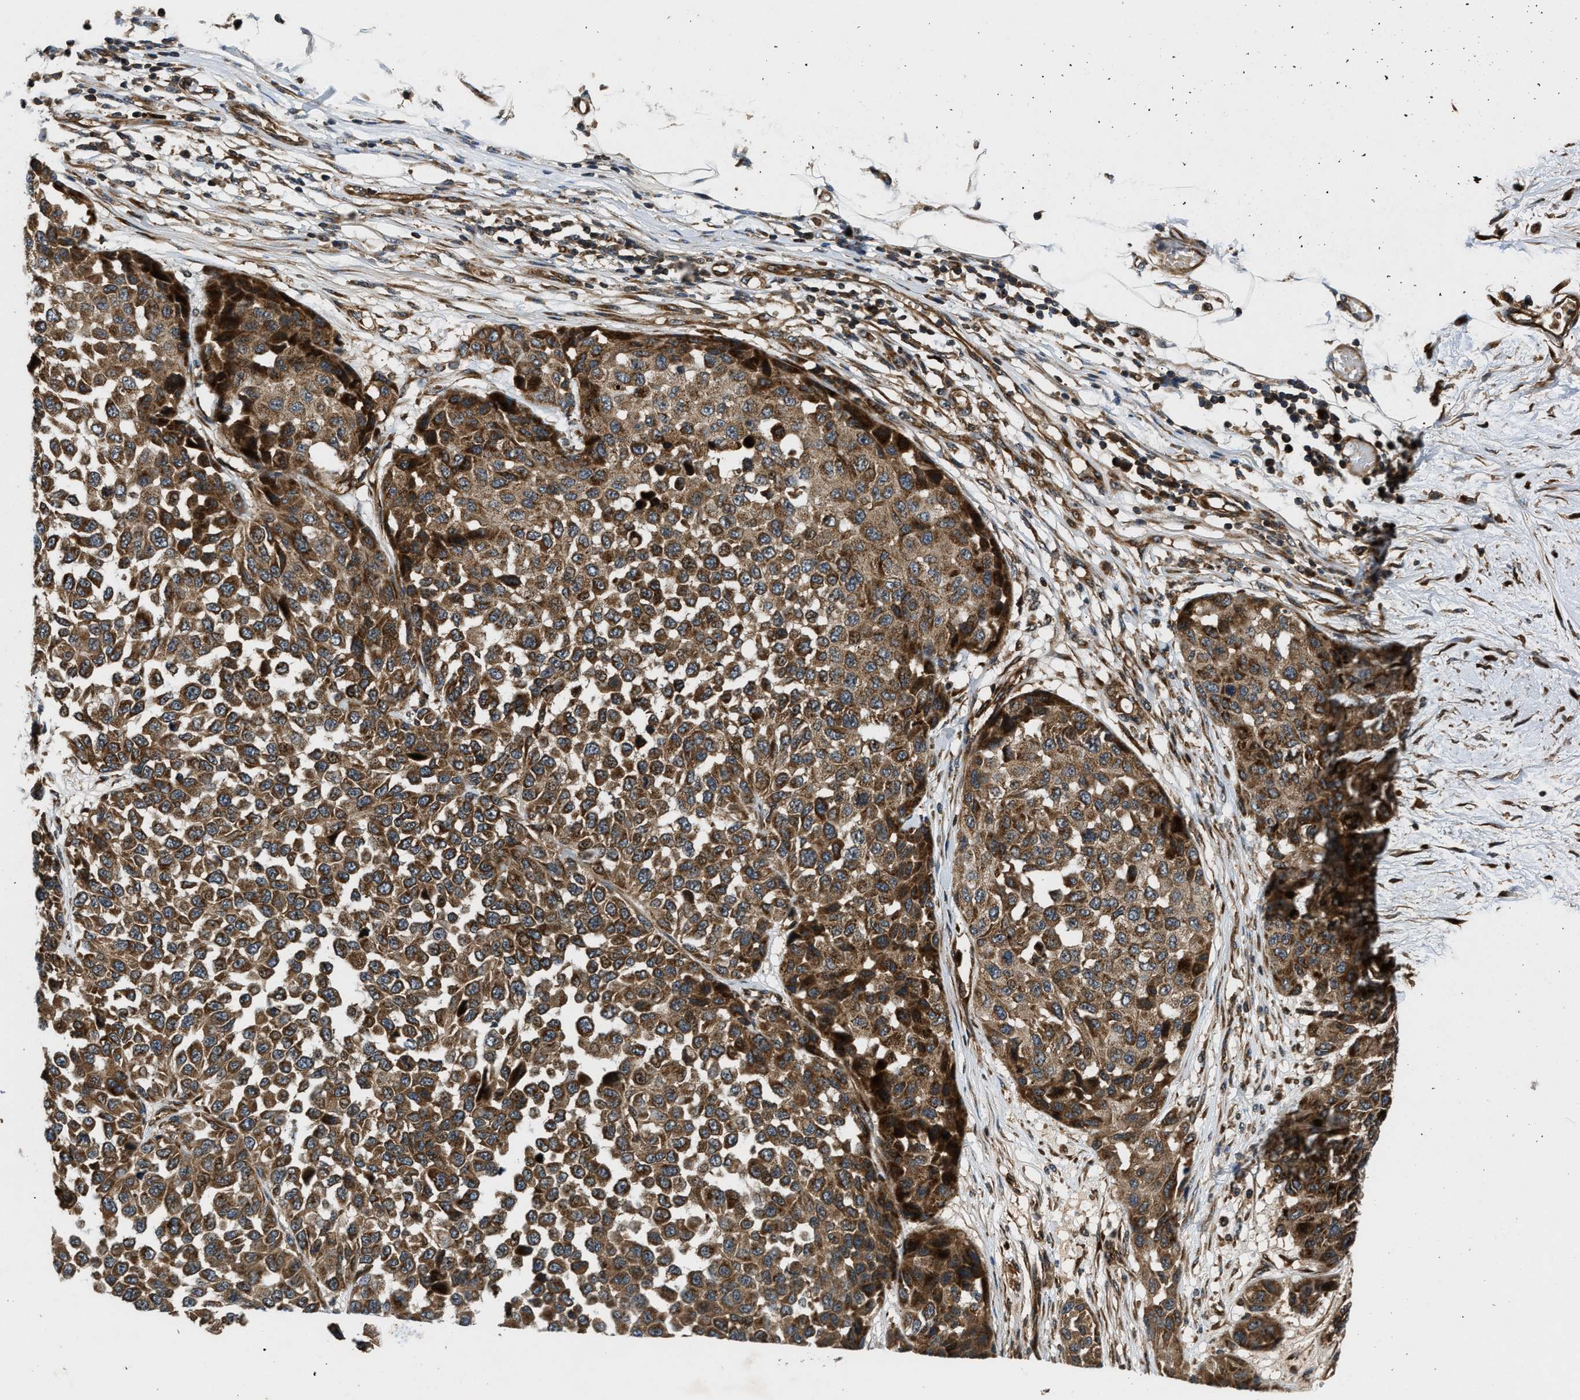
{"staining": {"intensity": "moderate", "quantity": ">75%", "location": "cytoplasmic/membranous"}, "tissue": "melanoma", "cell_type": "Tumor cells", "image_type": "cancer", "snomed": [{"axis": "morphology", "description": "Normal tissue, NOS"}, {"axis": "morphology", "description": "Malignant melanoma, NOS"}, {"axis": "topography", "description": "Skin"}], "caption": "Immunohistochemical staining of melanoma exhibits medium levels of moderate cytoplasmic/membranous positivity in about >75% of tumor cells.", "gene": "PNPLA8", "patient": {"sex": "male", "age": 62}}